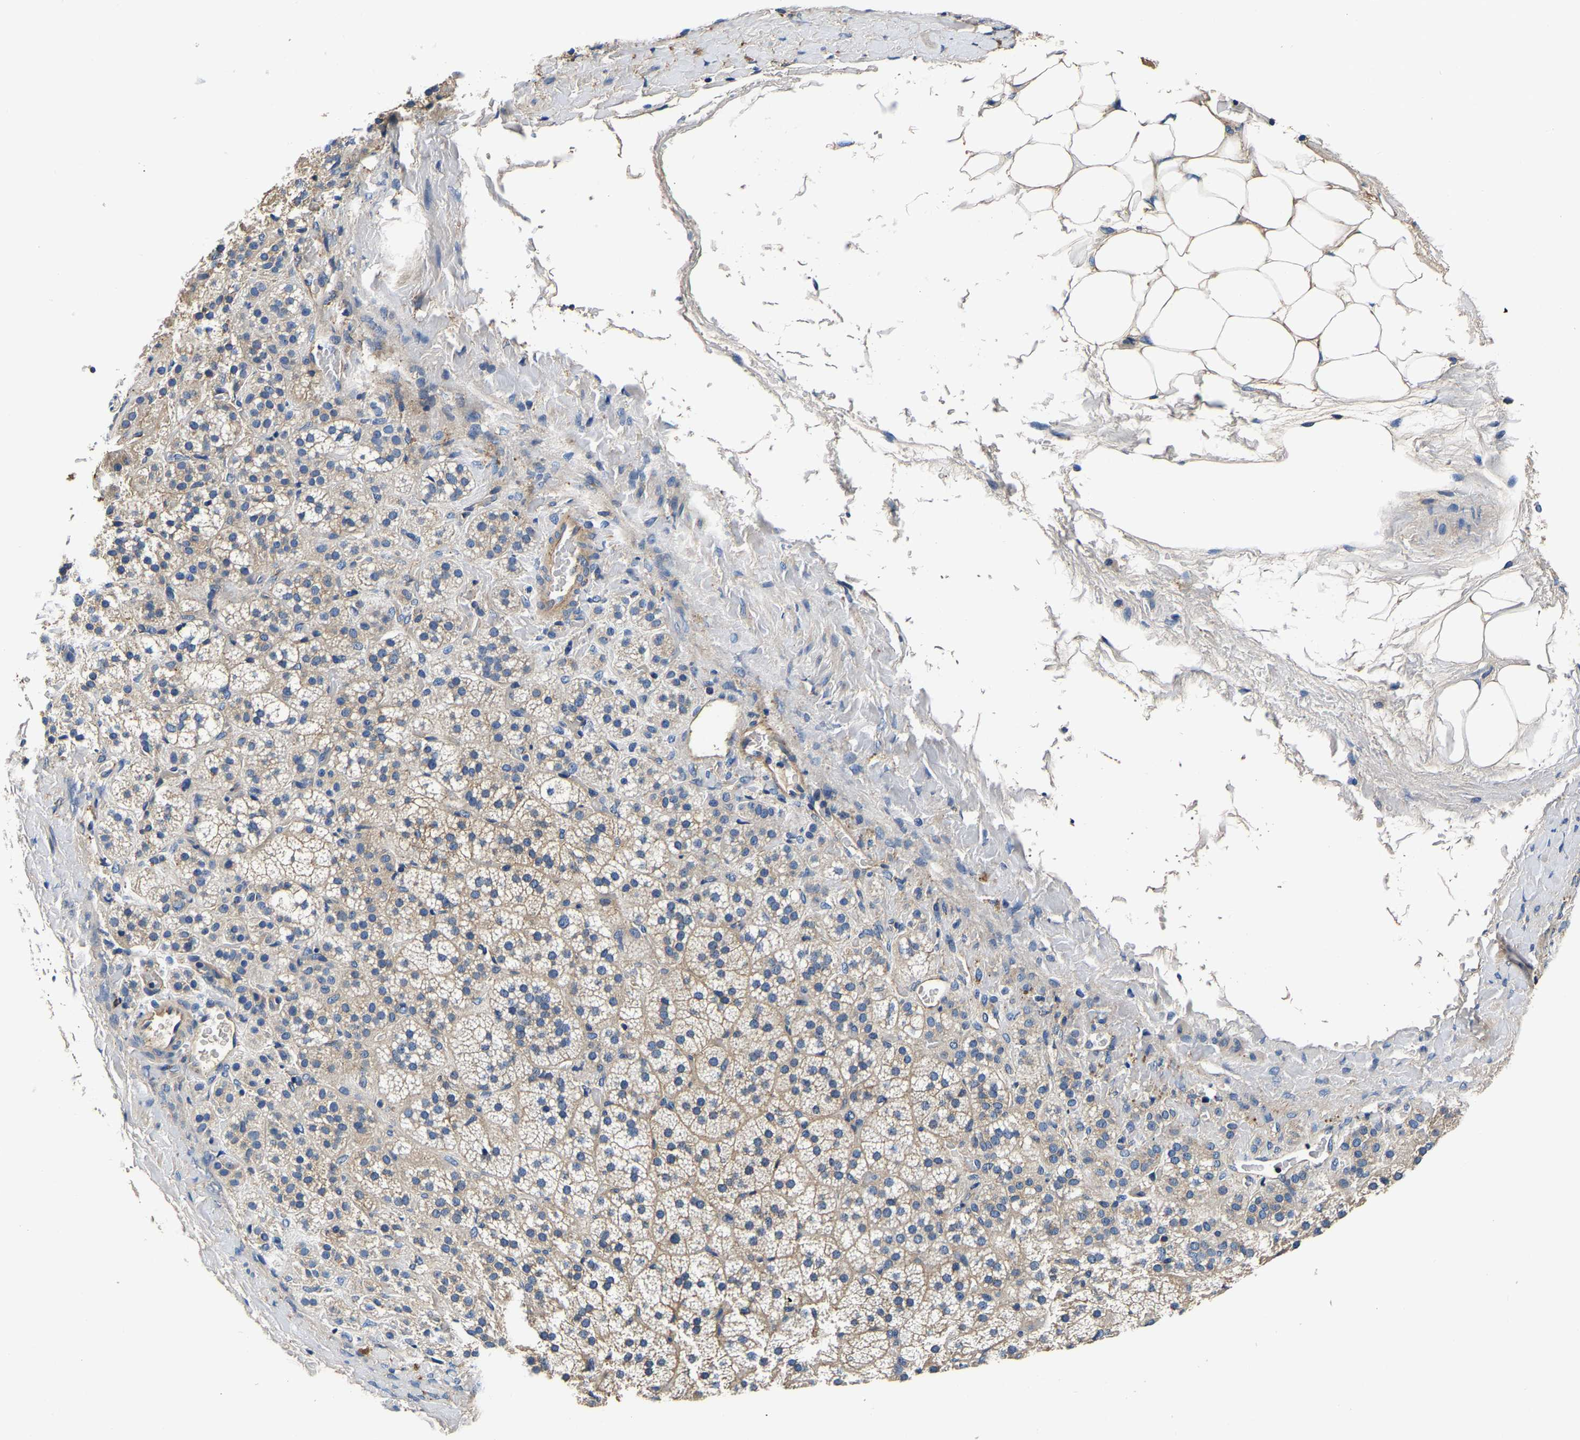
{"staining": {"intensity": "weak", "quantity": "25%-75%", "location": "cytoplasmic/membranous"}, "tissue": "adrenal gland", "cell_type": "Glandular cells", "image_type": "normal", "snomed": [{"axis": "morphology", "description": "Normal tissue, NOS"}, {"axis": "topography", "description": "Adrenal gland"}], "caption": "IHC micrograph of benign adrenal gland stained for a protein (brown), which demonstrates low levels of weak cytoplasmic/membranous staining in approximately 25%-75% of glandular cells.", "gene": "SH3GLB1", "patient": {"sex": "female", "age": 44}}